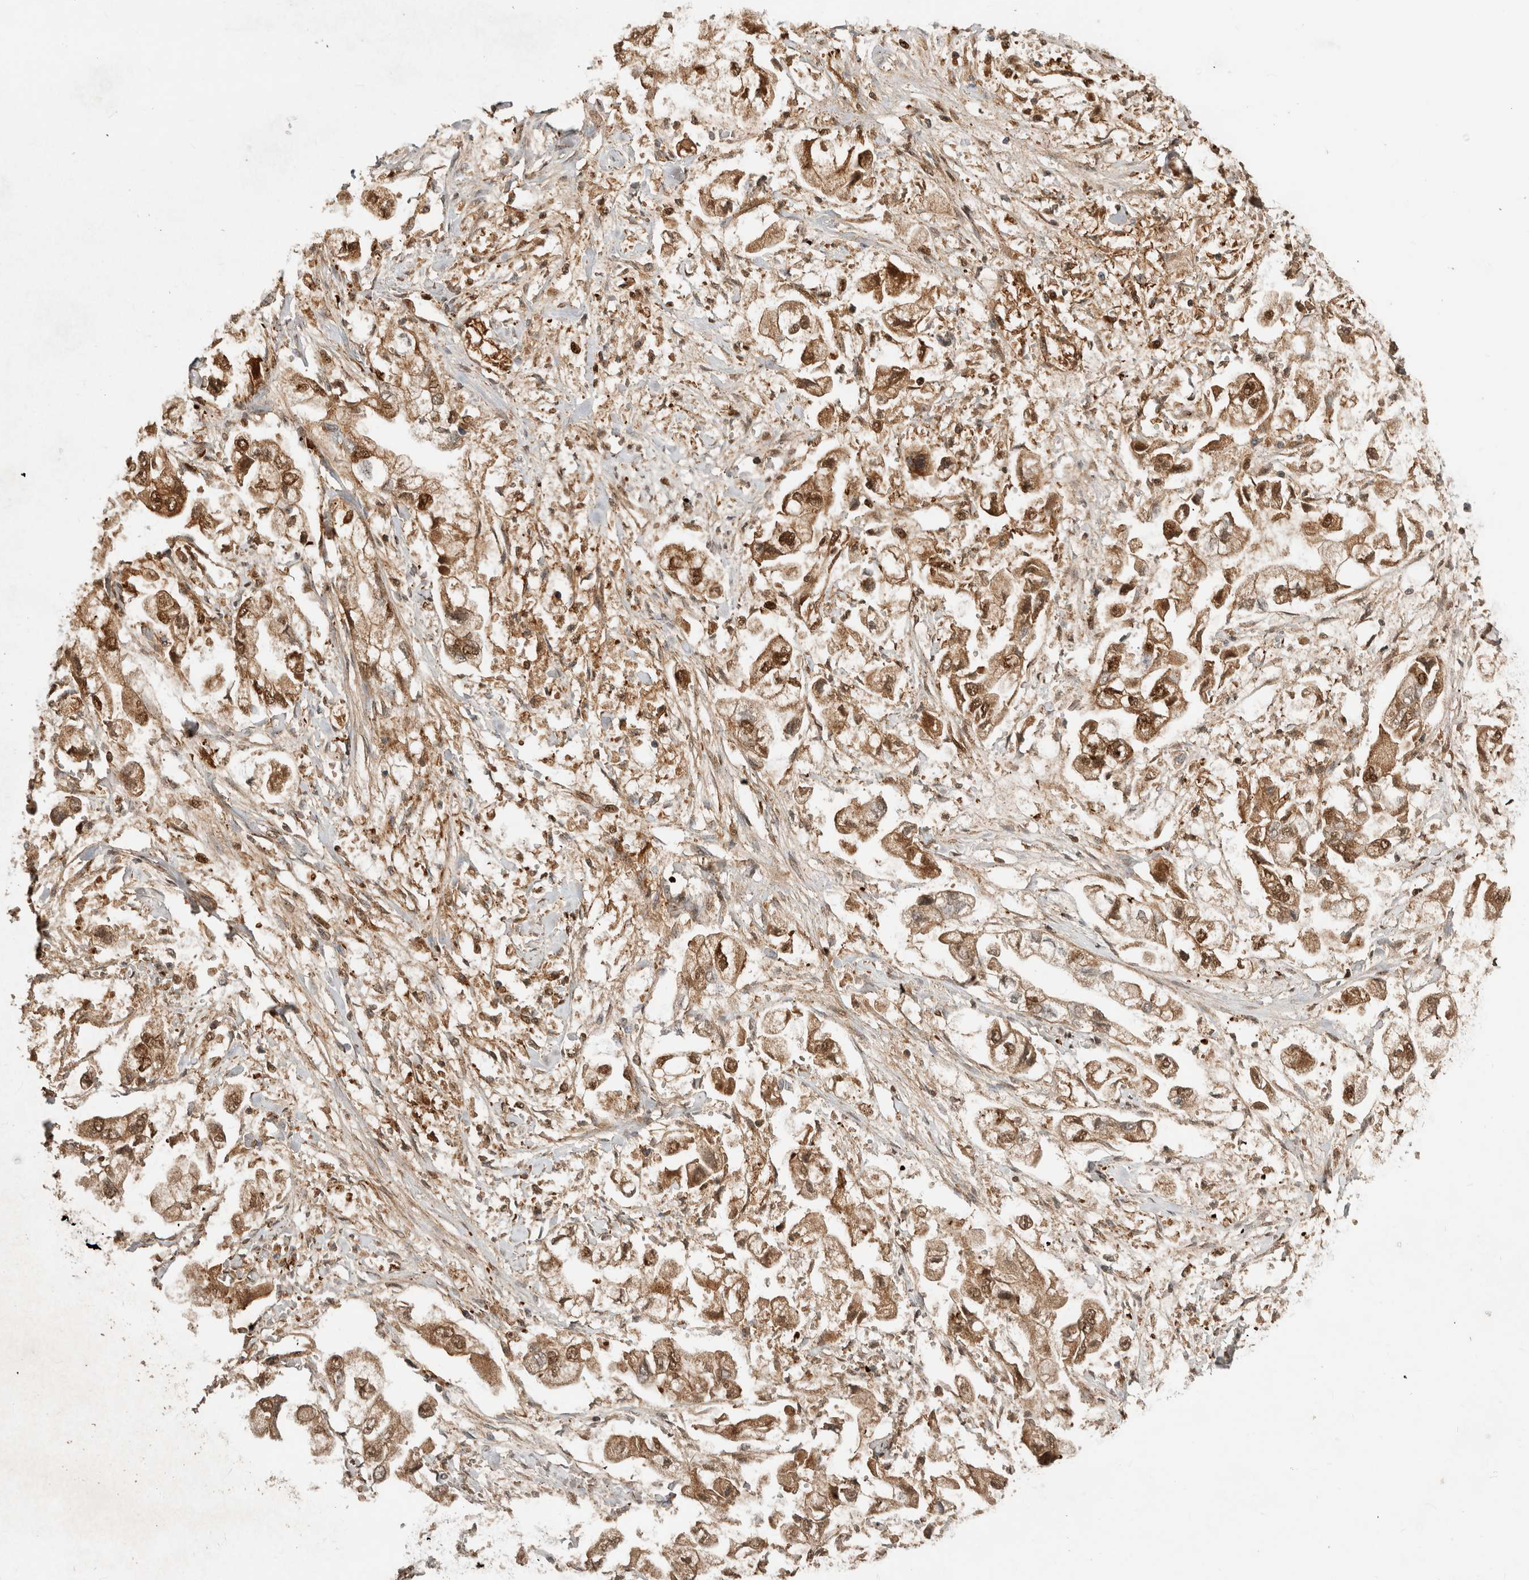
{"staining": {"intensity": "moderate", "quantity": ">75%", "location": "cytoplasmic/membranous,nuclear"}, "tissue": "stomach cancer", "cell_type": "Tumor cells", "image_type": "cancer", "snomed": [{"axis": "morphology", "description": "Normal tissue, NOS"}, {"axis": "morphology", "description": "Adenocarcinoma, NOS"}, {"axis": "topography", "description": "Stomach"}], "caption": "The photomicrograph reveals staining of stomach adenocarcinoma, revealing moderate cytoplasmic/membranous and nuclear protein expression (brown color) within tumor cells. (DAB (3,3'-diaminobenzidine) IHC with brightfield microscopy, high magnification).", "gene": "FAM3A", "patient": {"sex": "male", "age": 62}}